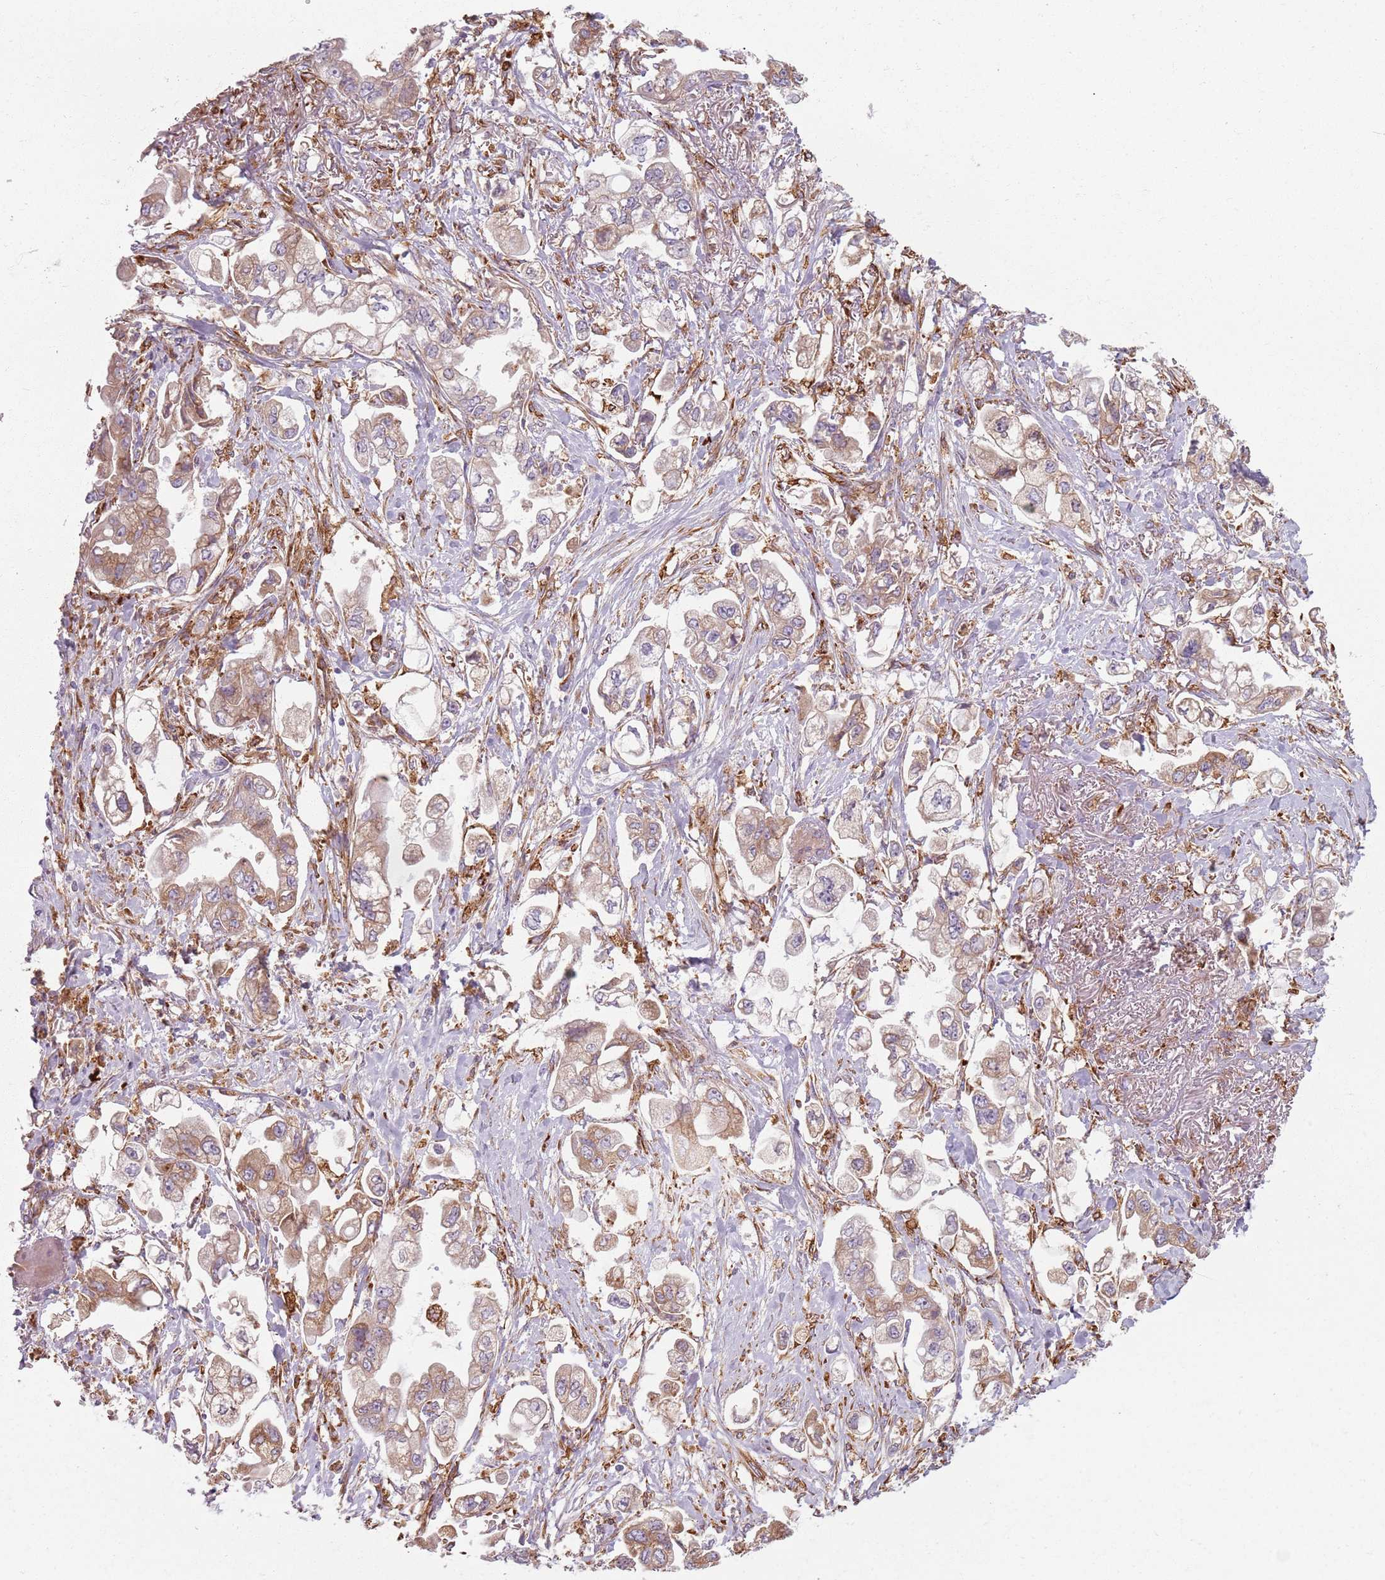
{"staining": {"intensity": "moderate", "quantity": ">75%", "location": "cytoplasmic/membranous"}, "tissue": "stomach cancer", "cell_type": "Tumor cells", "image_type": "cancer", "snomed": [{"axis": "morphology", "description": "Adenocarcinoma, NOS"}, {"axis": "topography", "description": "Stomach"}], "caption": "Immunohistochemistry micrograph of neoplastic tissue: stomach adenocarcinoma stained using immunohistochemistry shows medium levels of moderate protein expression localized specifically in the cytoplasmic/membranous of tumor cells, appearing as a cytoplasmic/membranous brown color.", "gene": "COLGALT1", "patient": {"sex": "male", "age": 62}}